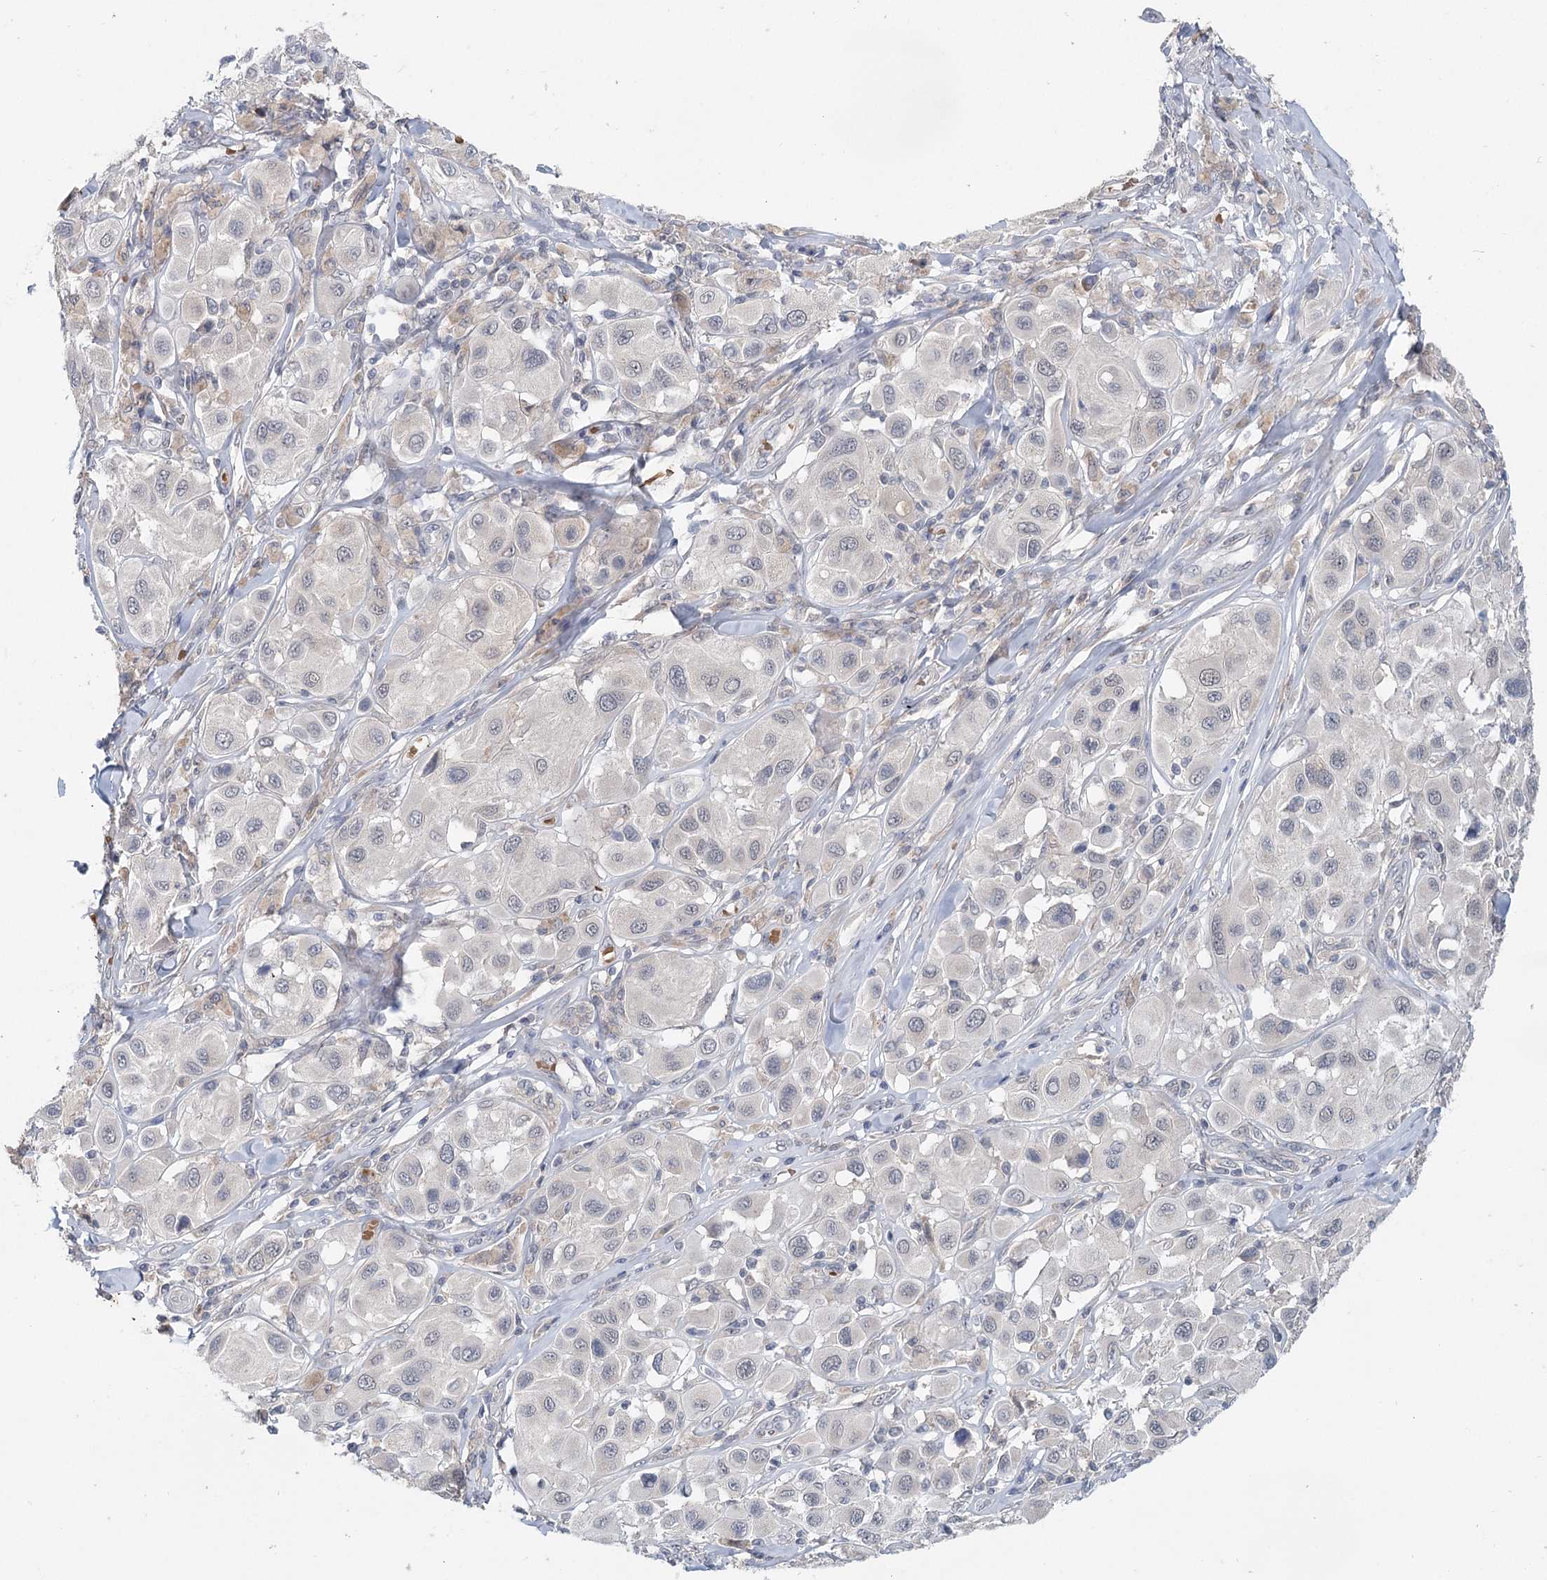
{"staining": {"intensity": "negative", "quantity": "none", "location": "none"}, "tissue": "melanoma", "cell_type": "Tumor cells", "image_type": "cancer", "snomed": [{"axis": "morphology", "description": "Malignant melanoma, Metastatic site"}, {"axis": "topography", "description": "Skin"}], "caption": "Micrograph shows no significant protein positivity in tumor cells of melanoma.", "gene": "FBXO7", "patient": {"sex": "male", "age": 41}}